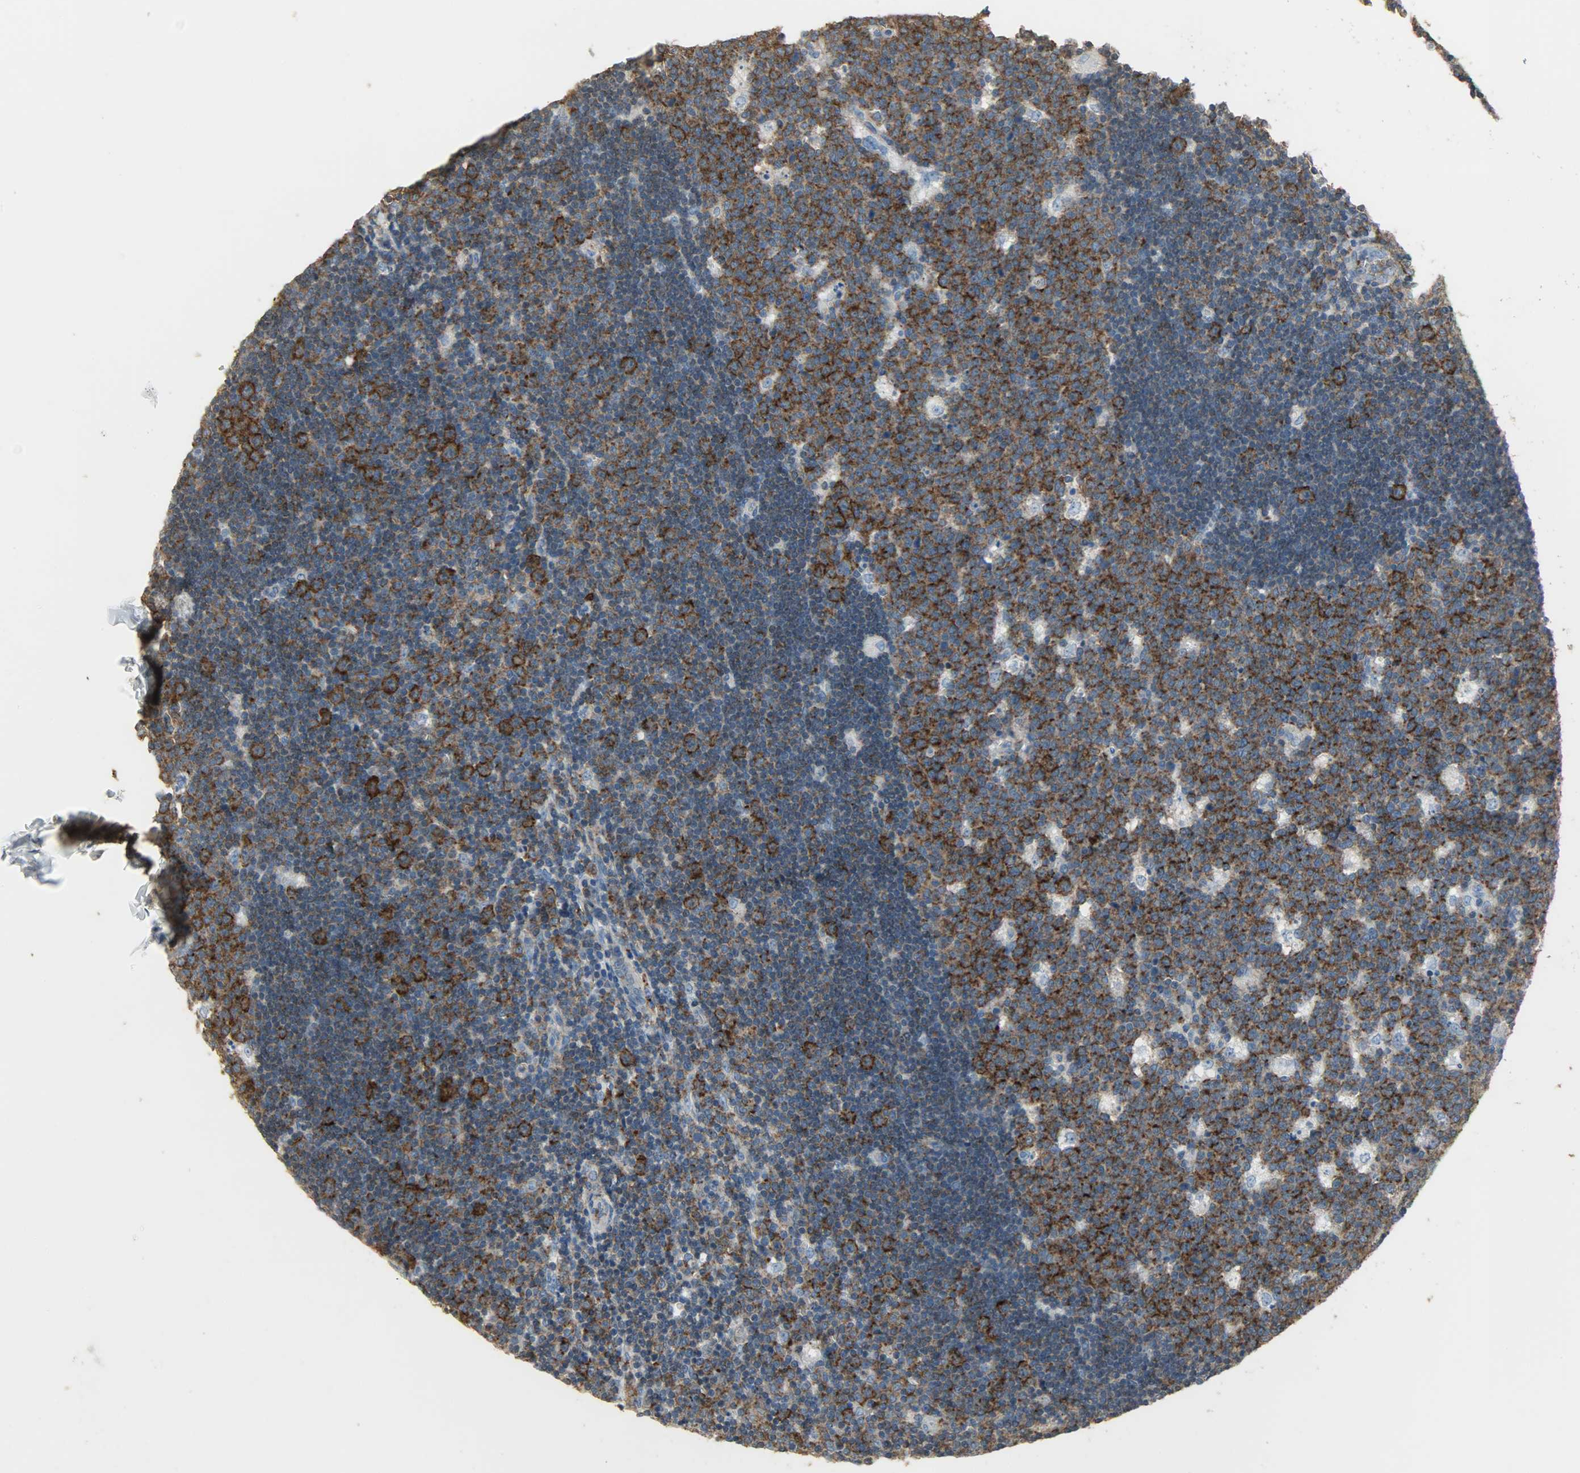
{"staining": {"intensity": "moderate", "quantity": ">75%", "location": "cytoplasmic/membranous"}, "tissue": "lymph node", "cell_type": "Germinal center cells", "image_type": "normal", "snomed": [{"axis": "morphology", "description": "Normal tissue, NOS"}, {"axis": "topography", "description": "Lymph node"}, {"axis": "topography", "description": "Salivary gland"}], "caption": "IHC histopathology image of benign lymph node: lymph node stained using immunohistochemistry (IHC) displays medium levels of moderate protein expression localized specifically in the cytoplasmic/membranous of germinal center cells, appearing as a cytoplasmic/membranous brown color.", "gene": "DNAJA4", "patient": {"sex": "male", "age": 8}}